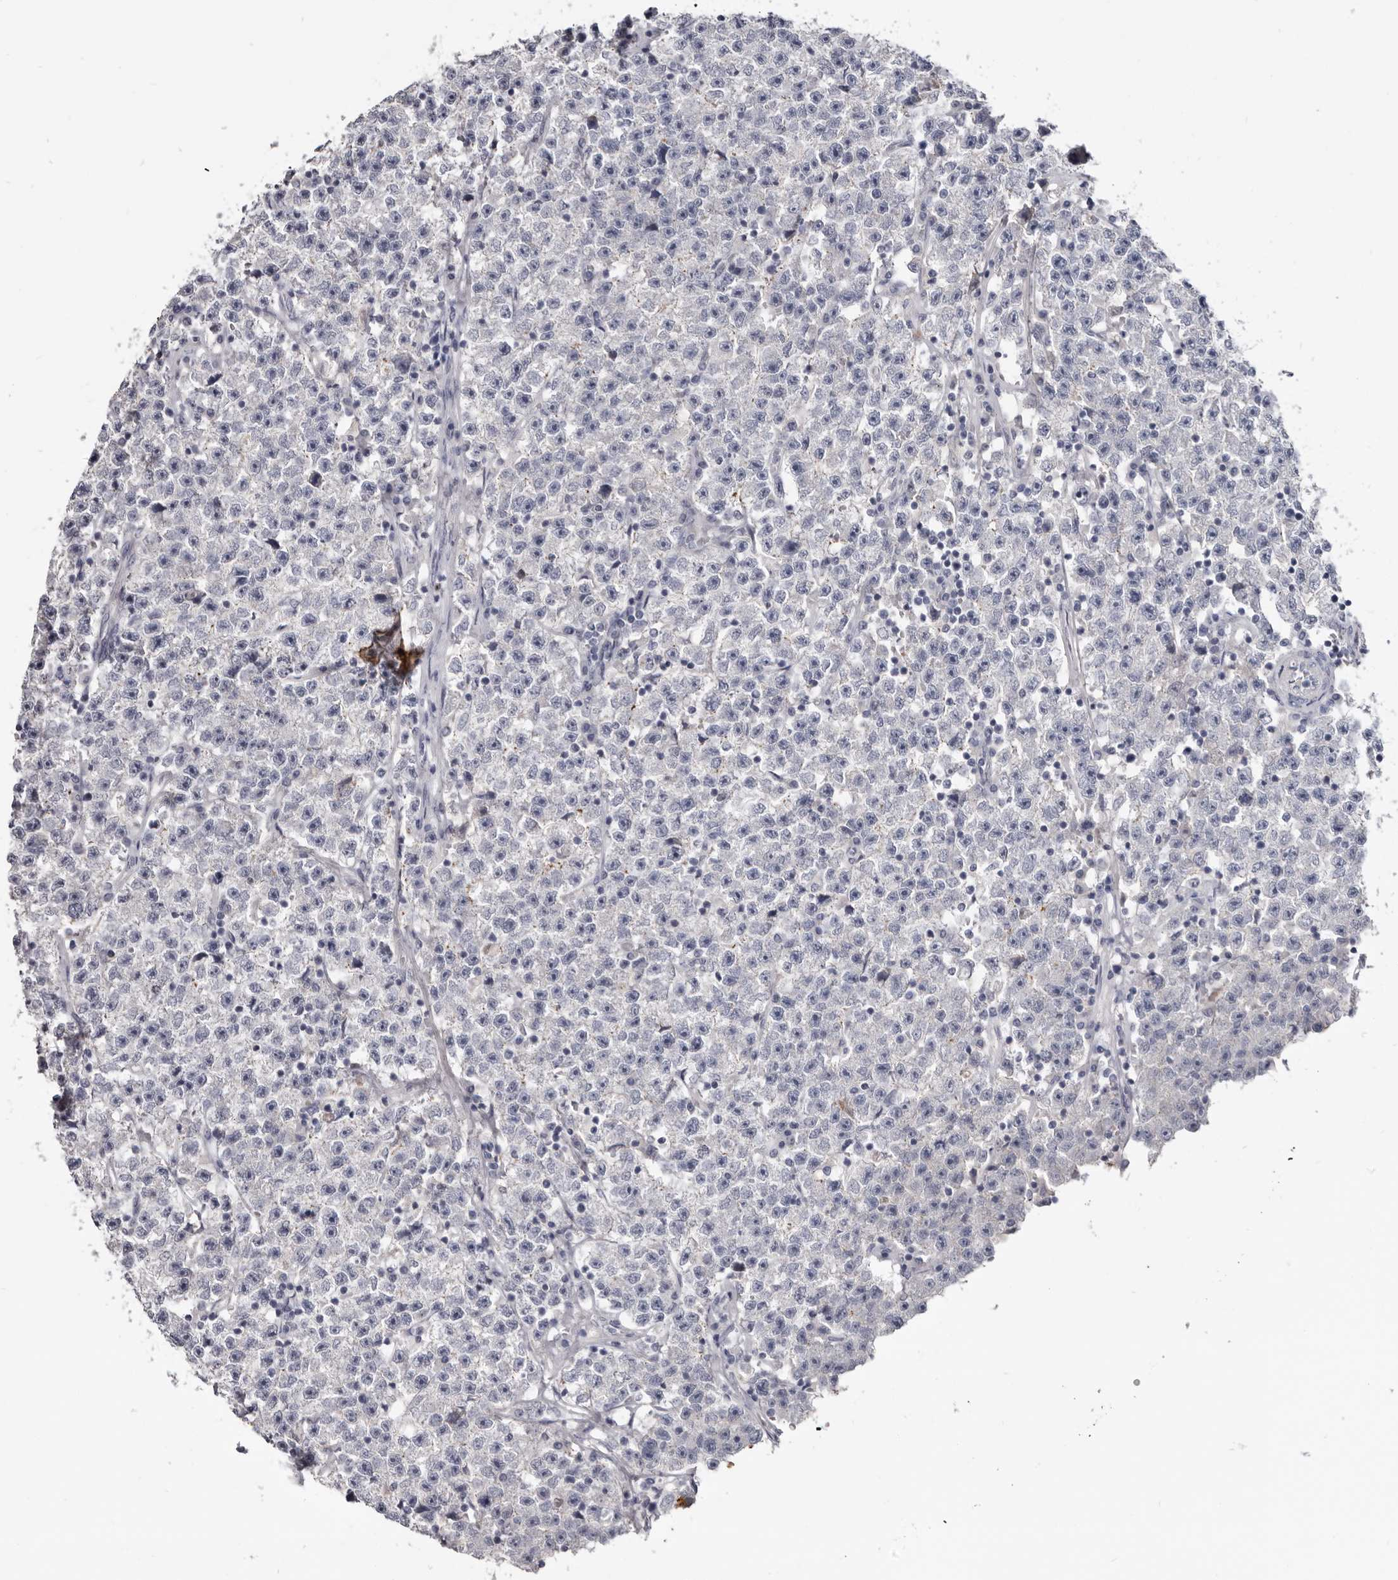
{"staining": {"intensity": "negative", "quantity": "none", "location": "none"}, "tissue": "testis cancer", "cell_type": "Tumor cells", "image_type": "cancer", "snomed": [{"axis": "morphology", "description": "Seminoma, NOS"}, {"axis": "topography", "description": "Testis"}], "caption": "The immunohistochemistry (IHC) micrograph has no significant positivity in tumor cells of testis seminoma tissue.", "gene": "CGN", "patient": {"sex": "male", "age": 22}}